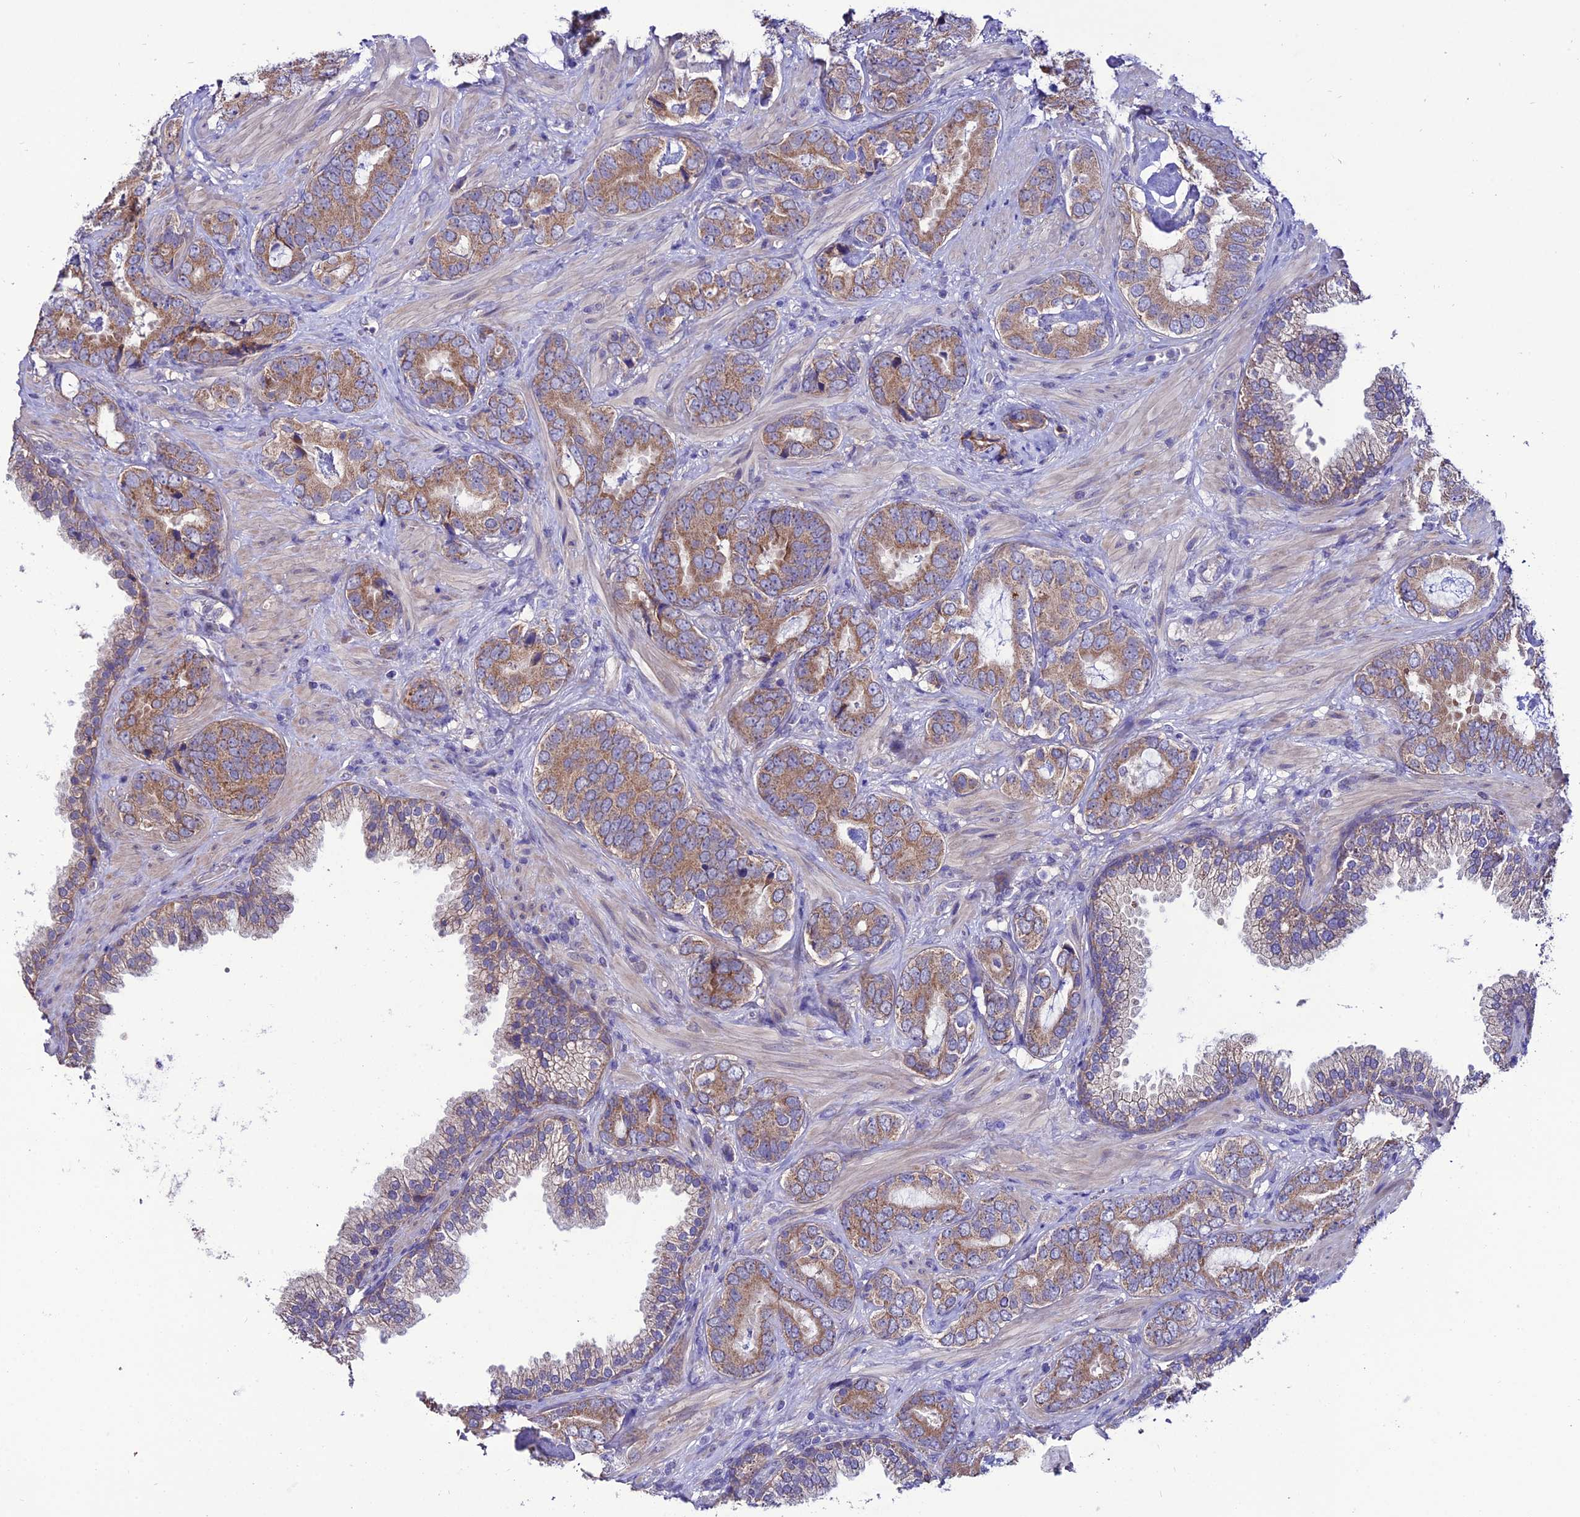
{"staining": {"intensity": "moderate", "quantity": "25%-75%", "location": "cytoplasmic/membranous"}, "tissue": "prostate cancer", "cell_type": "Tumor cells", "image_type": "cancer", "snomed": [{"axis": "morphology", "description": "Adenocarcinoma, High grade"}, {"axis": "topography", "description": "Prostate"}], "caption": "Moderate cytoplasmic/membranous positivity is seen in about 25%-75% of tumor cells in adenocarcinoma (high-grade) (prostate).", "gene": "HOGA1", "patient": {"sex": "male", "age": 71}}